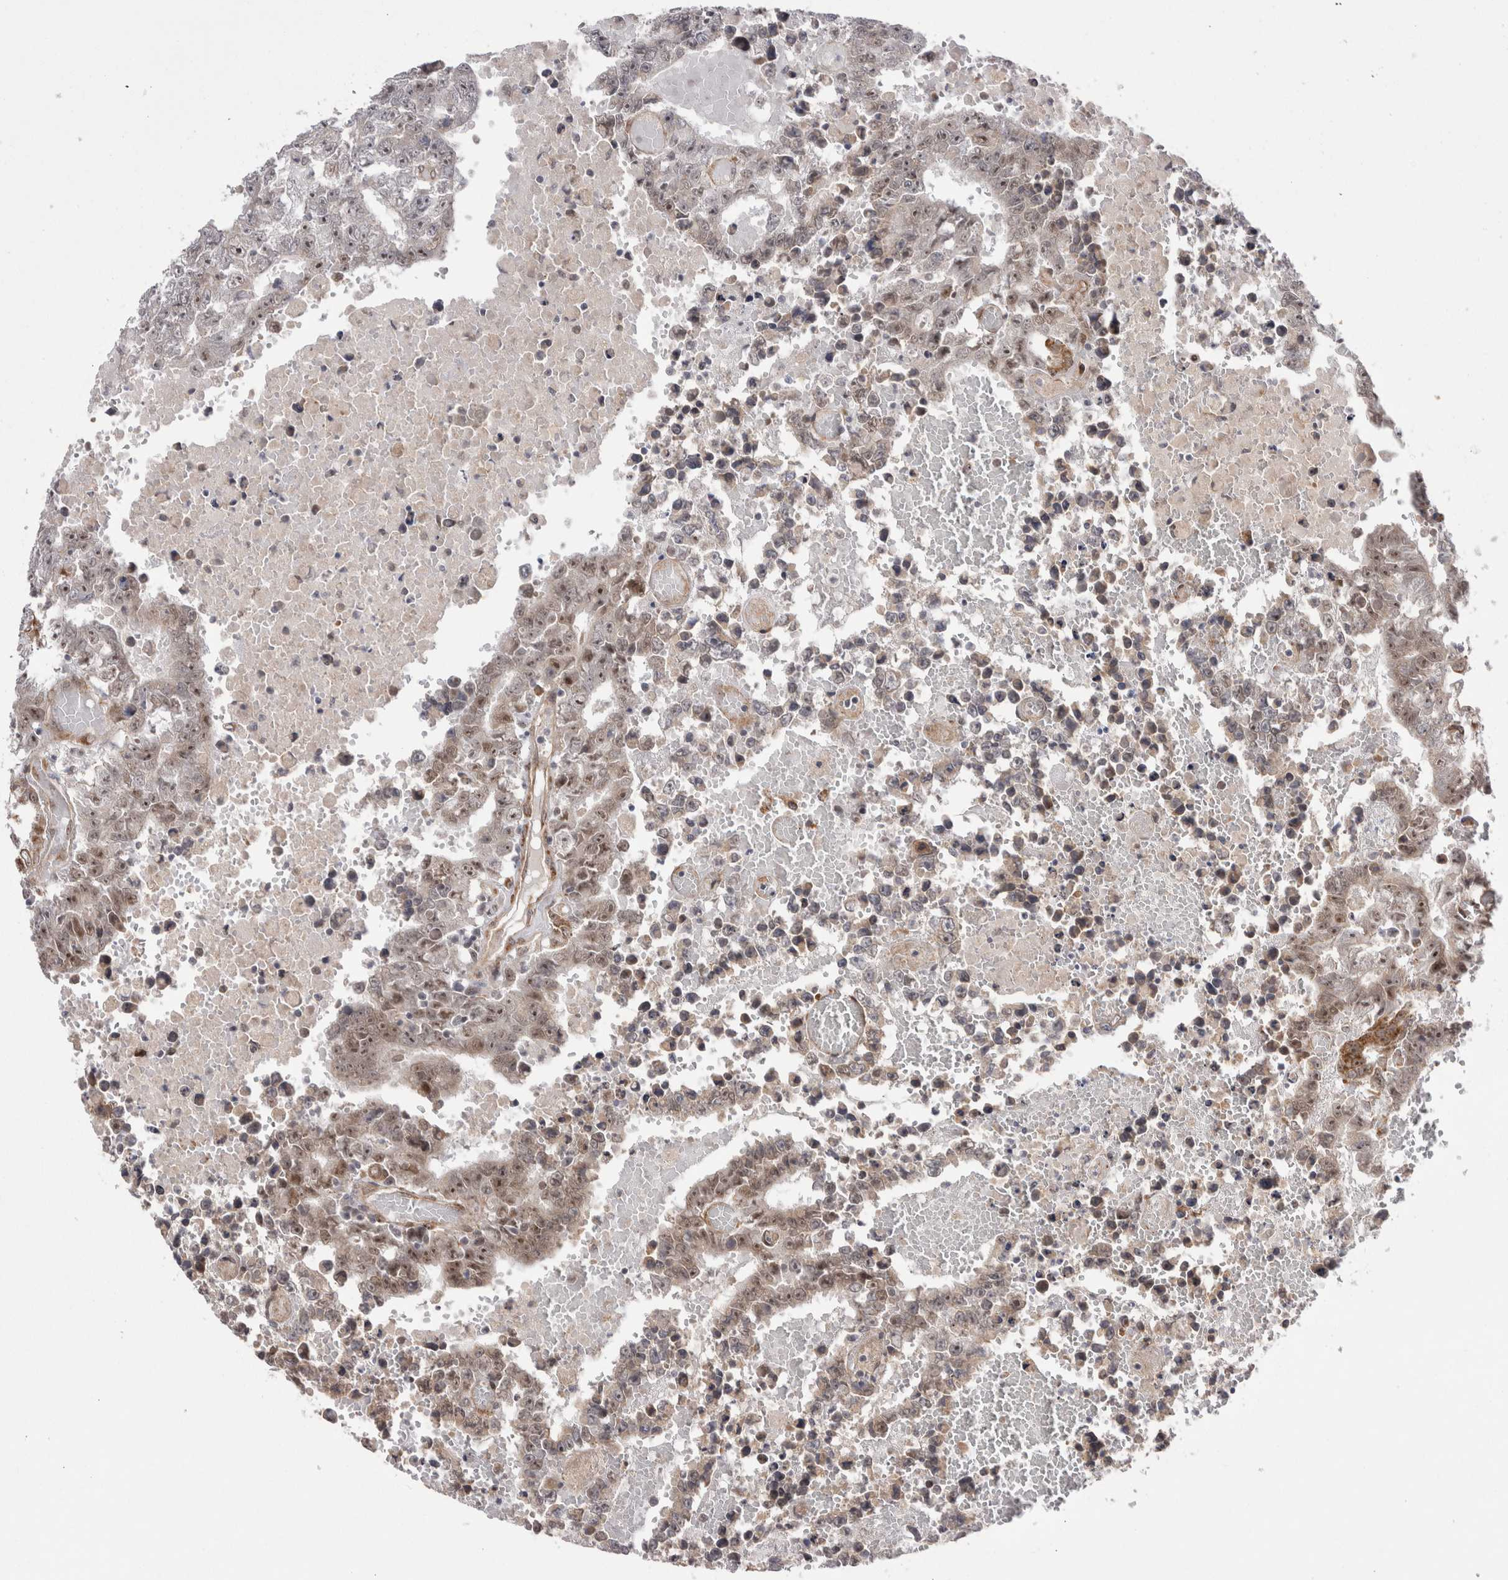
{"staining": {"intensity": "moderate", "quantity": ">75%", "location": "cytoplasmic/membranous,nuclear"}, "tissue": "testis cancer", "cell_type": "Tumor cells", "image_type": "cancer", "snomed": [{"axis": "morphology", "description": "Carcinoma, Embryonal, NOS"}, {"axis": "topography", "description": "Testis"}], "caption": "Testis embryonal carcinoma stained with a protein marker displays moderate staining in tumor cells.", "gene": "EXOSC4", "patient": {"sex": "male", "age": 25}}